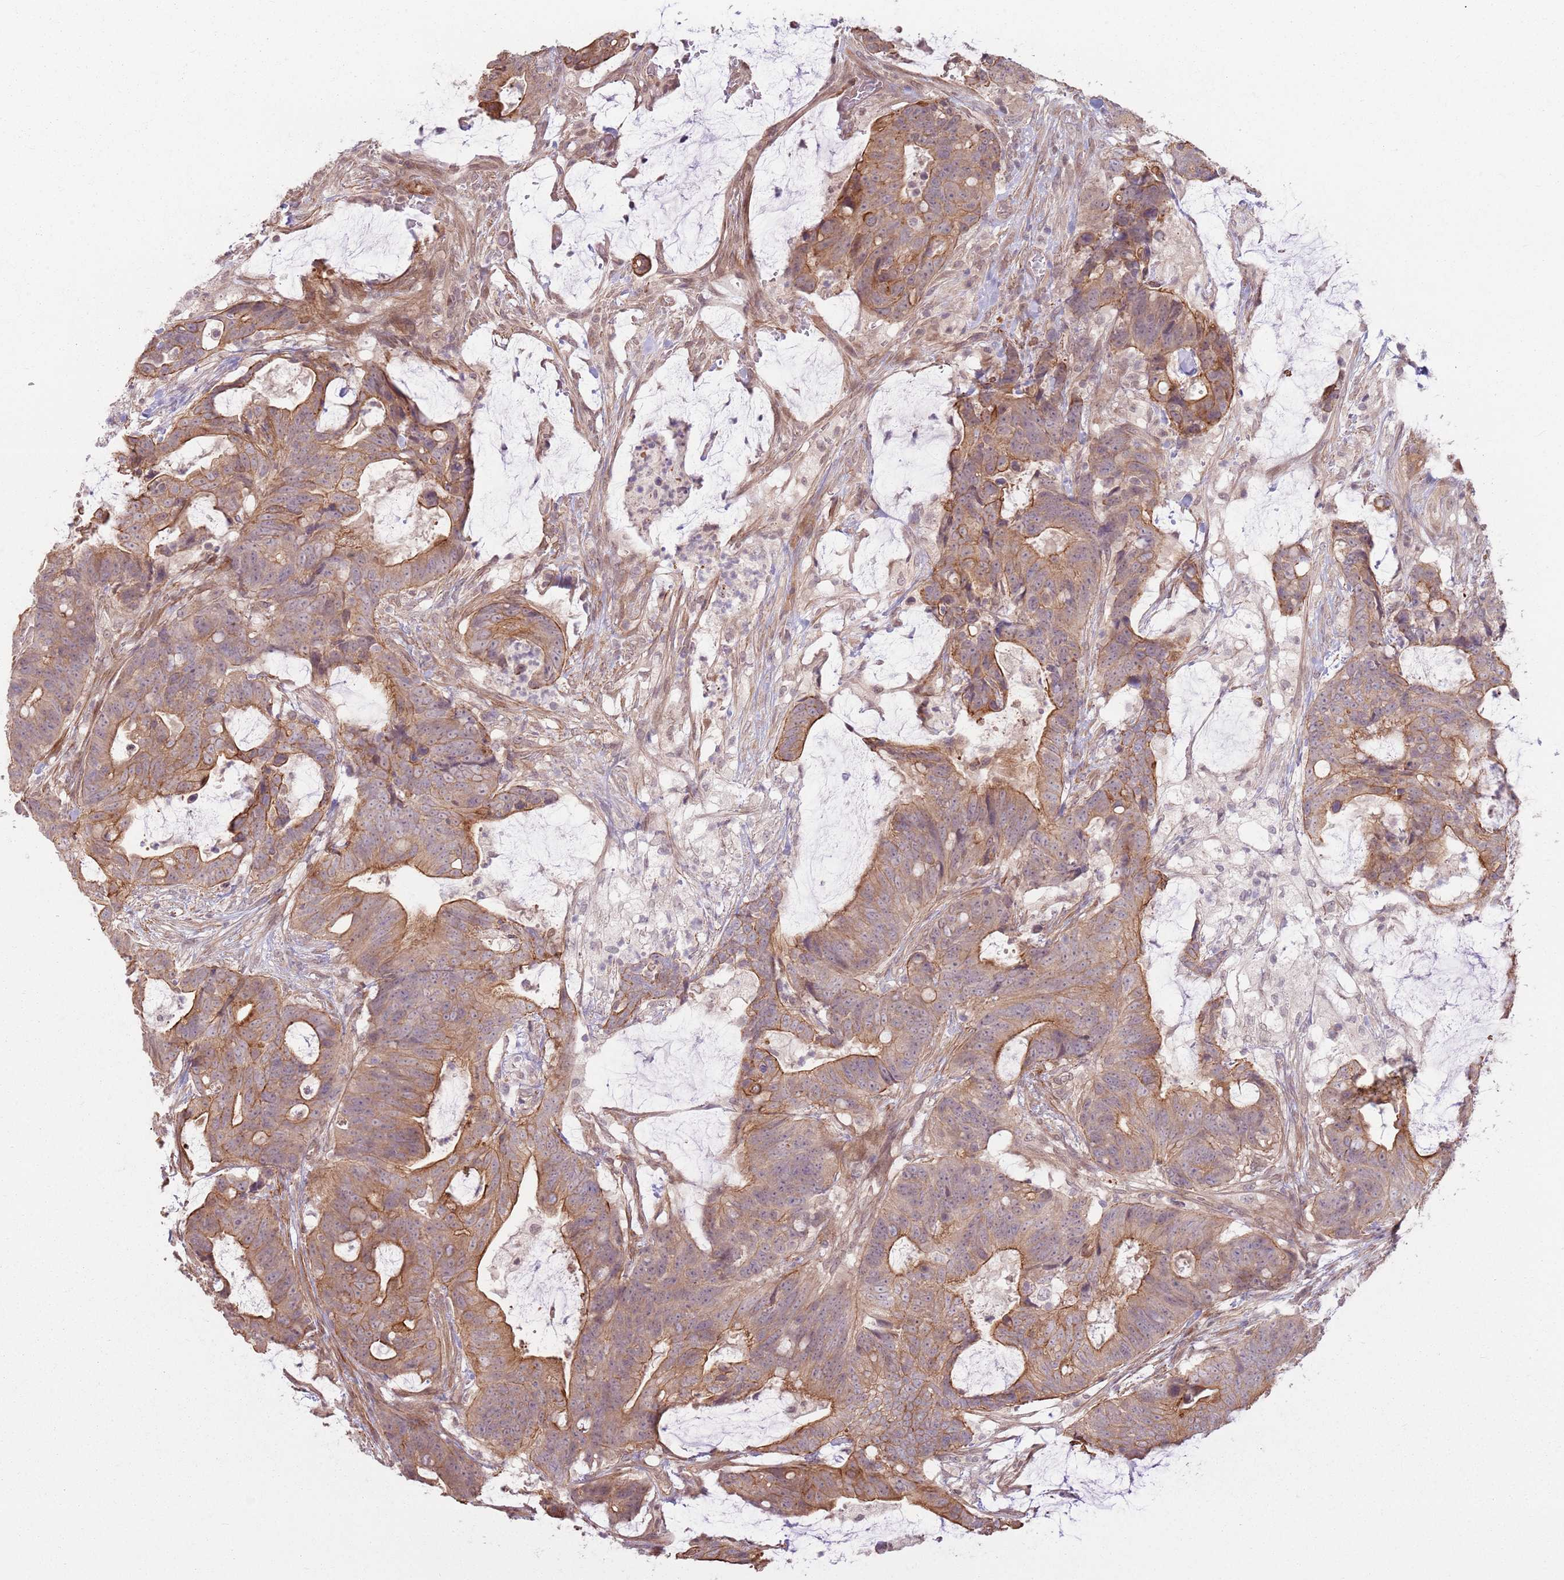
{"staining": {"intensity": "moderate", "quantity": ">75%", "location": "cytoplasmic/membranous"}, "tissue": "colorectal cancer", "cell_type": "Tumor cells", "image_type": "cancer", "snomed": [{"axis": "morphology", "description": "Adenocarcinoma, NOS"}, {"axis": "topography", "description": "Colon"}], "caption": "Immunohistochemical staining of human colorectal adenocarcinoma demonstrates medium levels of moderate cytoplasmic/membranous protein positivity in approximately >75% of tumor cells. Nuclei are stained in blue.", "gene": "CCDC154", "patient": {"sex": "female", "age": 82}}